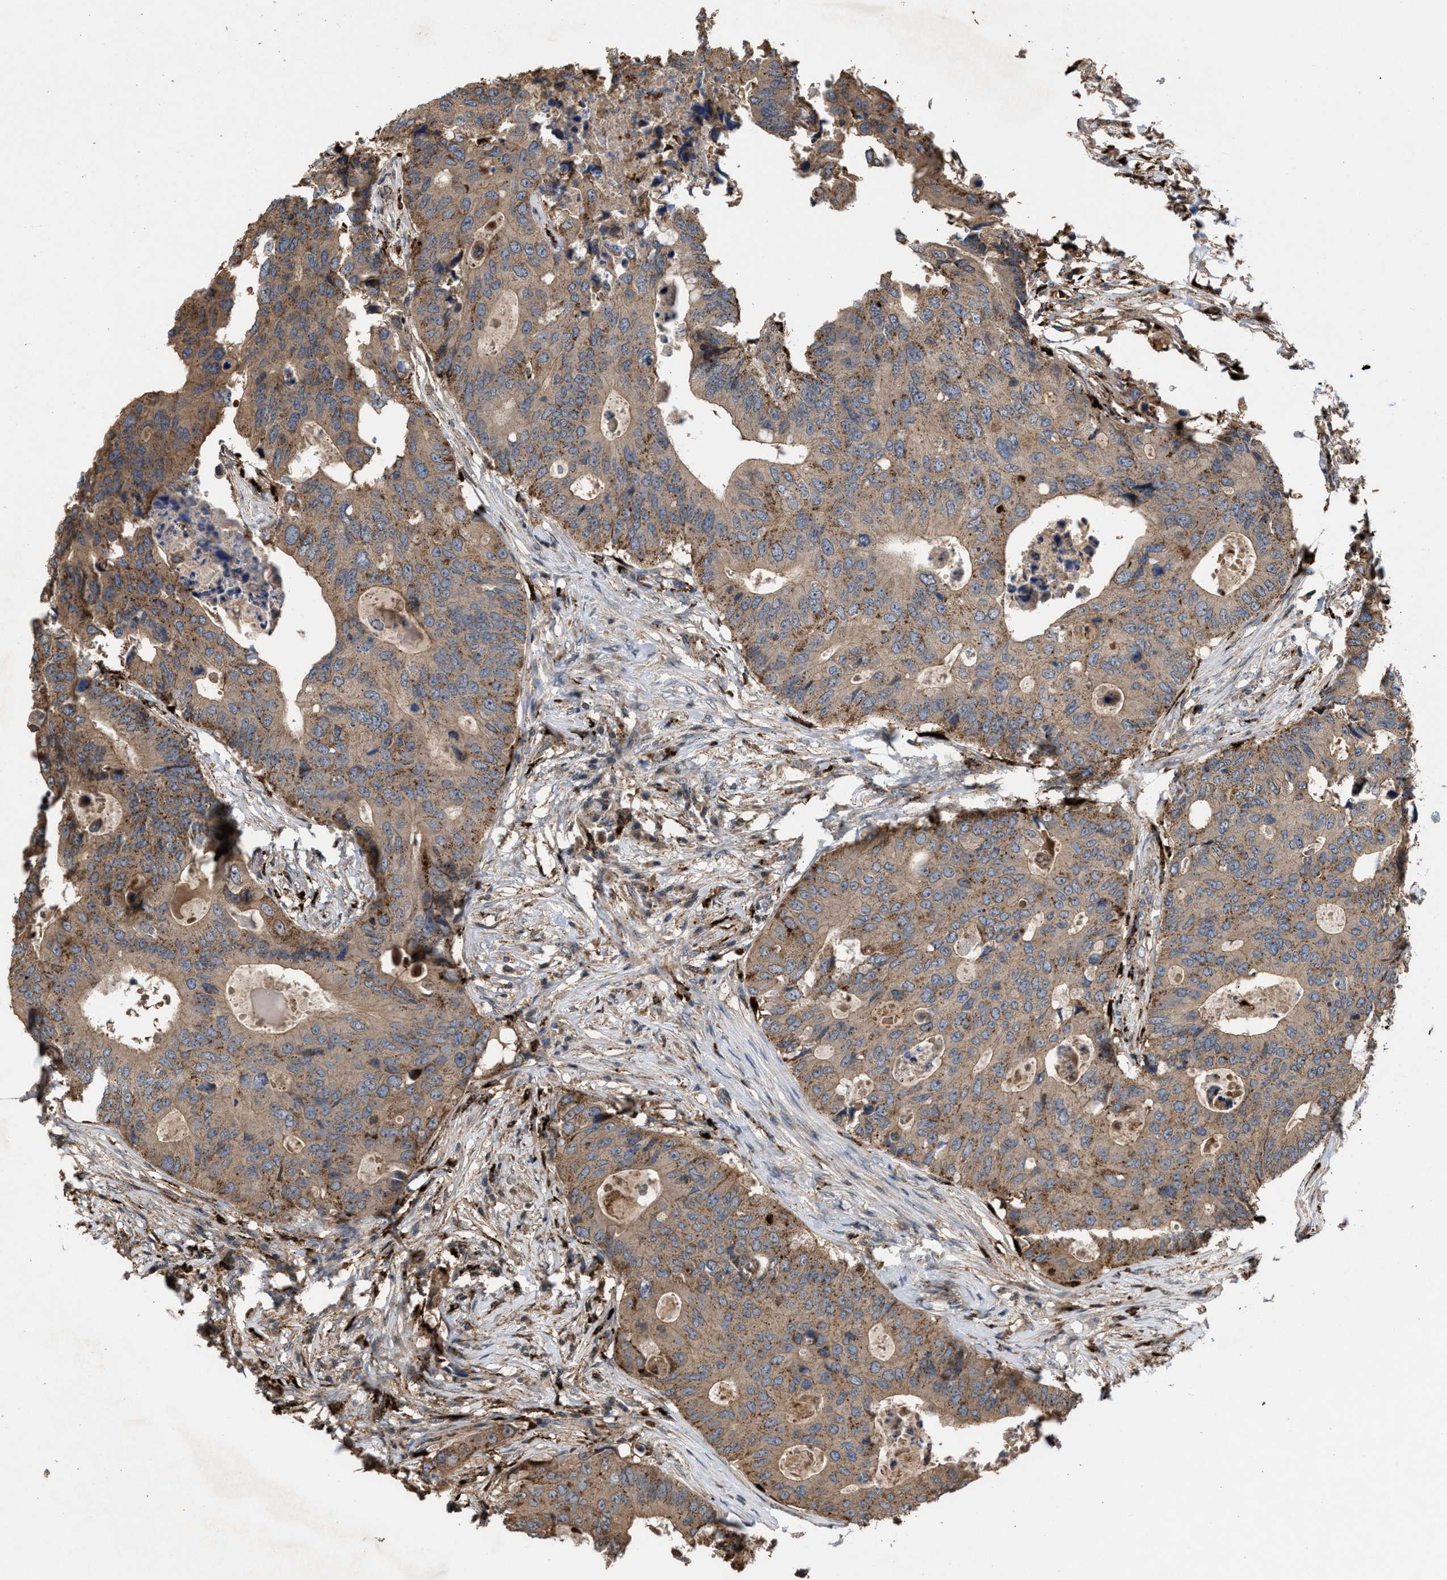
{"staining": {"intensity": "moderate", "quantity": ">75%", "location": "cytoplasmic/membranous"}, "tissue": "colorectal cancer", "cell_type": "Tumor cells", "image_type": "cancer", "snomed": [{"axis": "morphology", "description": "Adenocarcinoma, NOS"}, {"axis": "topography", "description": "Colon"}], "caption": "Colorectal adenocarcinoma stained with DAB immunohistochemistry (IHC) reveals medium levels of moderate cytoplasmic/membranous expression in about >75% of tumor cells.", "gene": "ELMO3", "patient": {"sex": "male", "age": 71}}